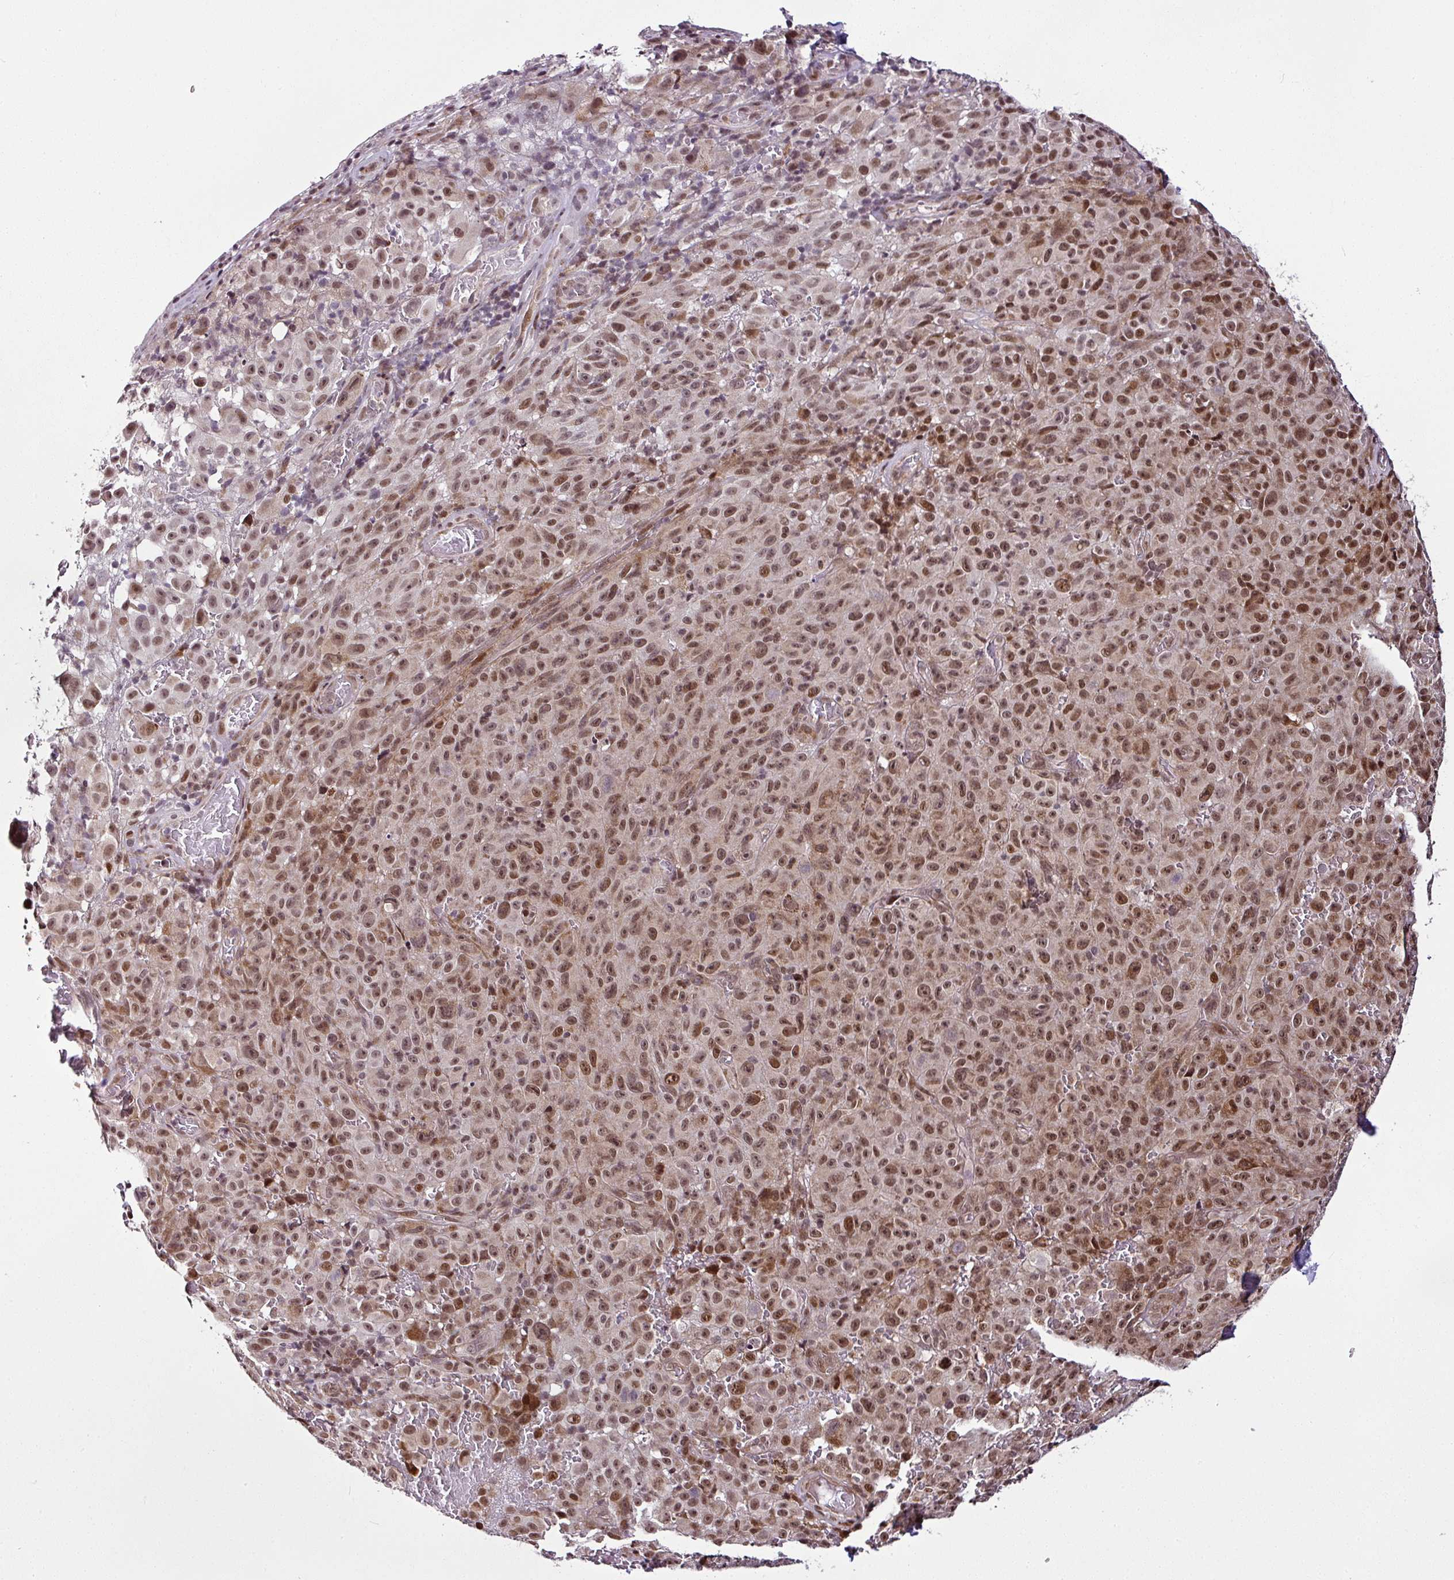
{"staining": {"intensity": "weak", "quantity": ">75%", "location": "nuclear"}, "tissue": "melanoma", "cell_type": "Tumor cells", "image_type": "cancer", "snomed": [{"axis": "morphology", "description": "Malignant melanoma, NOS"}, {"axis": "topography", "description": "Skin"}], "caption": "The photomicrograph demonstrates staining of malignant melanoma, revealing weak nuclear protein staining (brown color) within tumor cells.", "gene": "COPRS", "patient": {"sex": "female", "age": 82}}